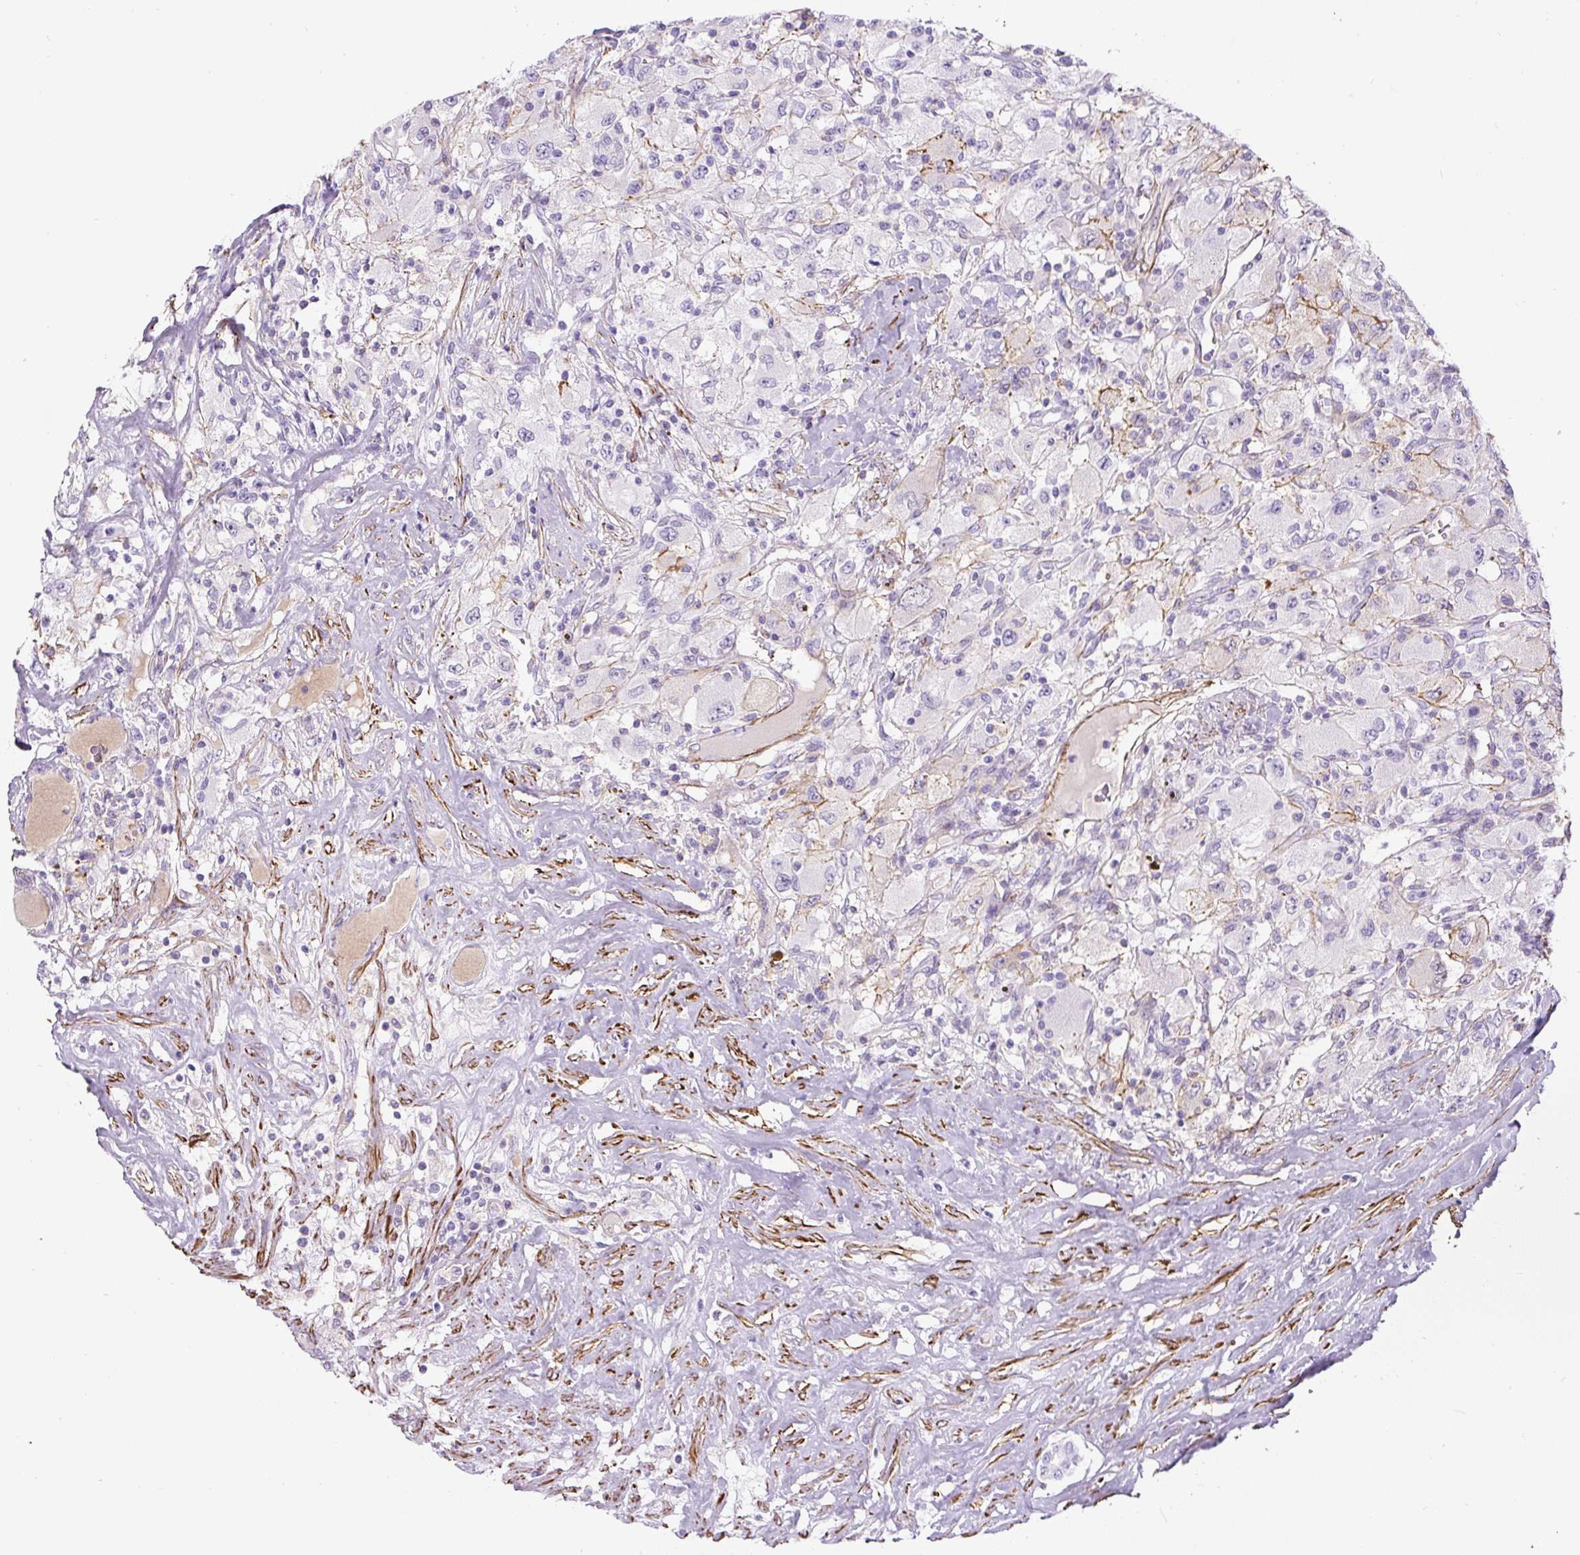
{"staining": {"intensity": "moderate", "quantity": "<25%", "location": "cytoplasmic/membranous"}, "tissue": "renal cancer", "cell_type": "Tumor cells", "image_type": "cancer", "snomed": [{"axis": "morphology", "description": "Adenocarcinoma, NOS"}, {"axis": "topography", "description": "Kidney"}], "caption": "Immunohistochemical staining of human renal adenocarcinoma displays moderate cytoplasmic/membranous protein staining in about <25% of tumor cells.", "gene": "B3GALT5", "patient": {"sex": "female", "age": 67}}